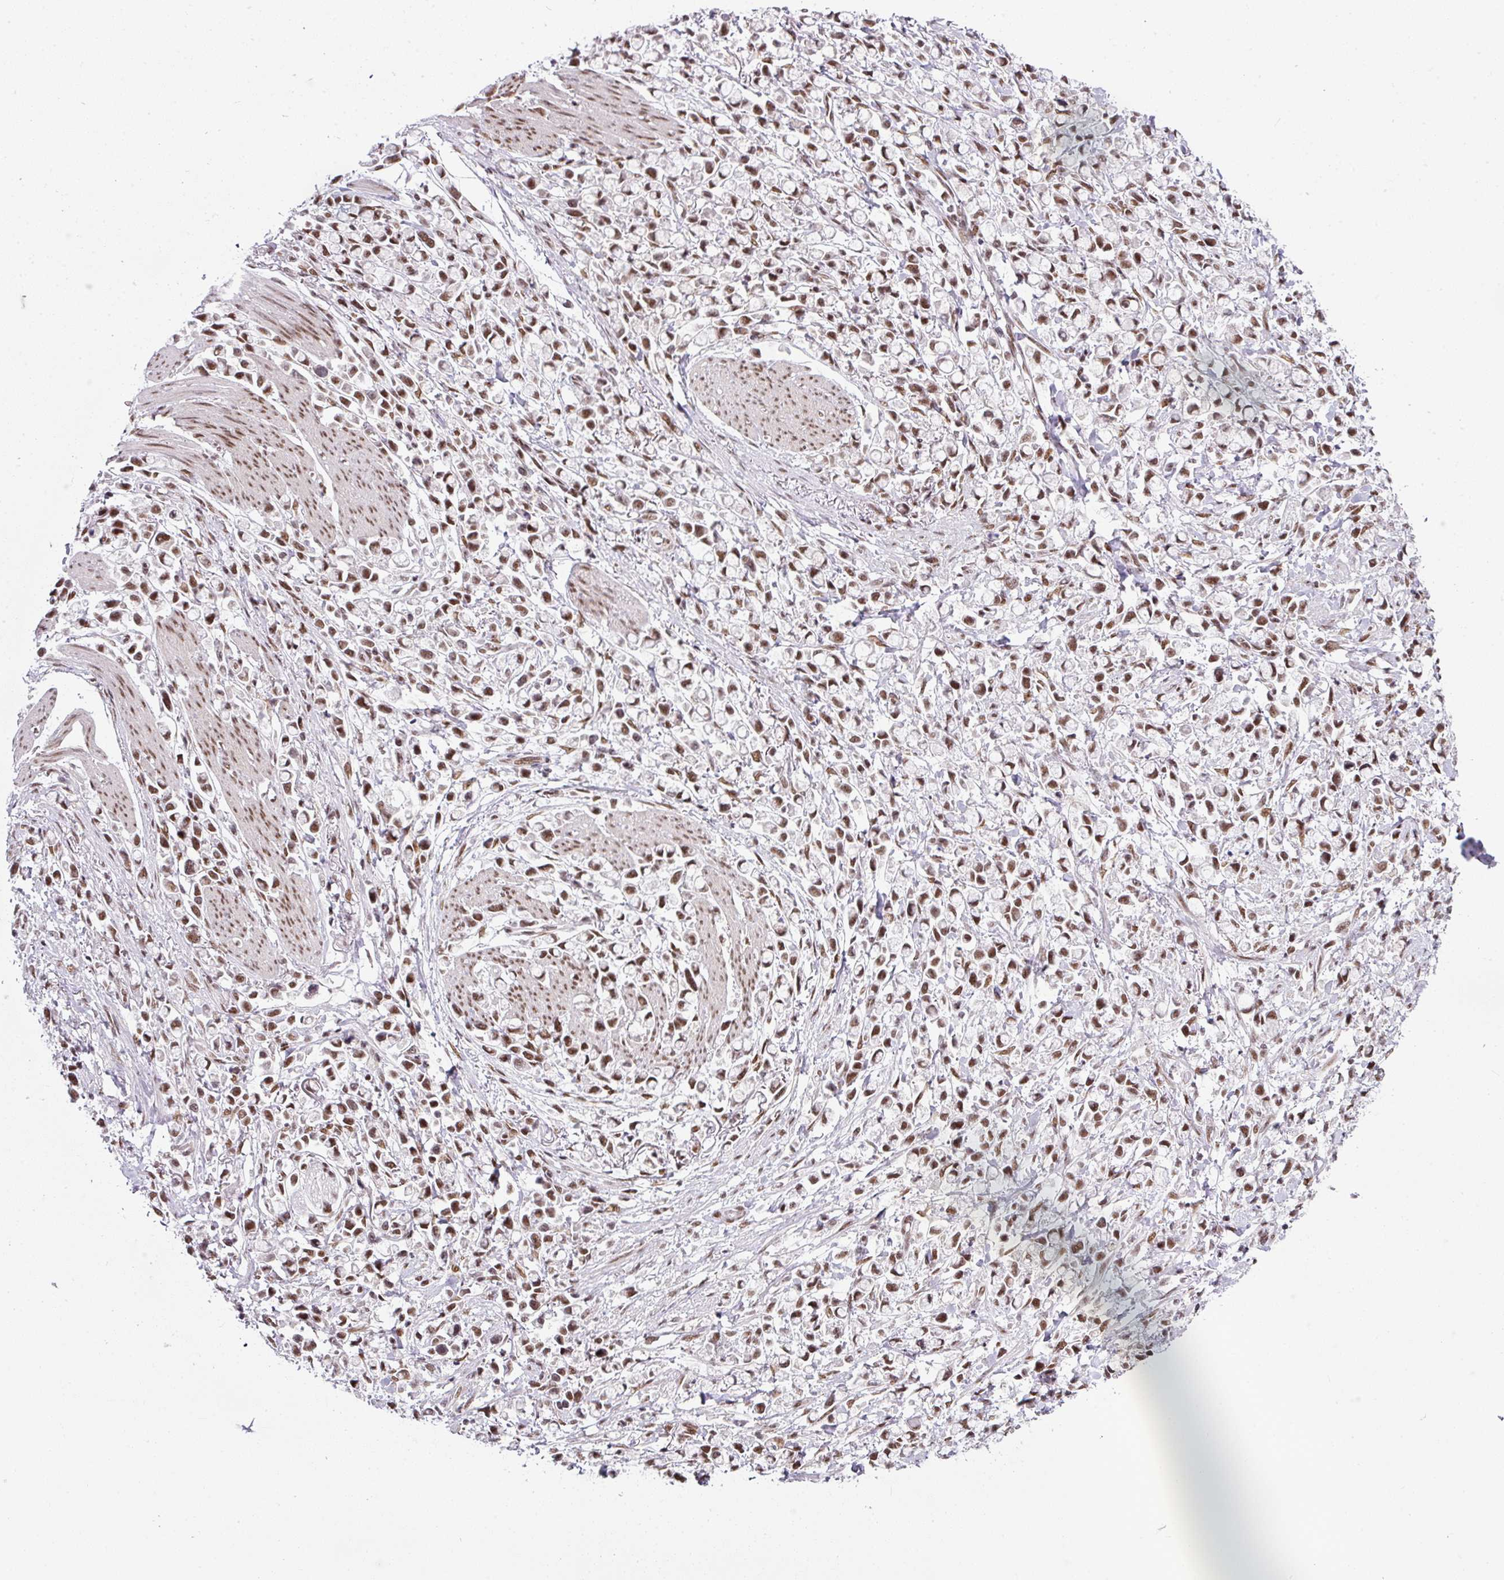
{"staining": {"intensity": "moderate", "quantity": ">75%", "location": "nuclear"}, "tissue": "stomach cancer", "cell_type": "Tumor cells", "image_type": "cancer", "snomed": [{"axis": "morphology", "description": "Adenocarcinoma, NOS"}, {"axis": "topography", "description": "Stomach"}], "caption": "A histopathology image of stomach cancer (adenocarcinoma) stained for a protein reveals moderate nuclear brown staining in tumor cells.", "gene": "NFYA", "patient": {"sex": "female", "age": 81}}